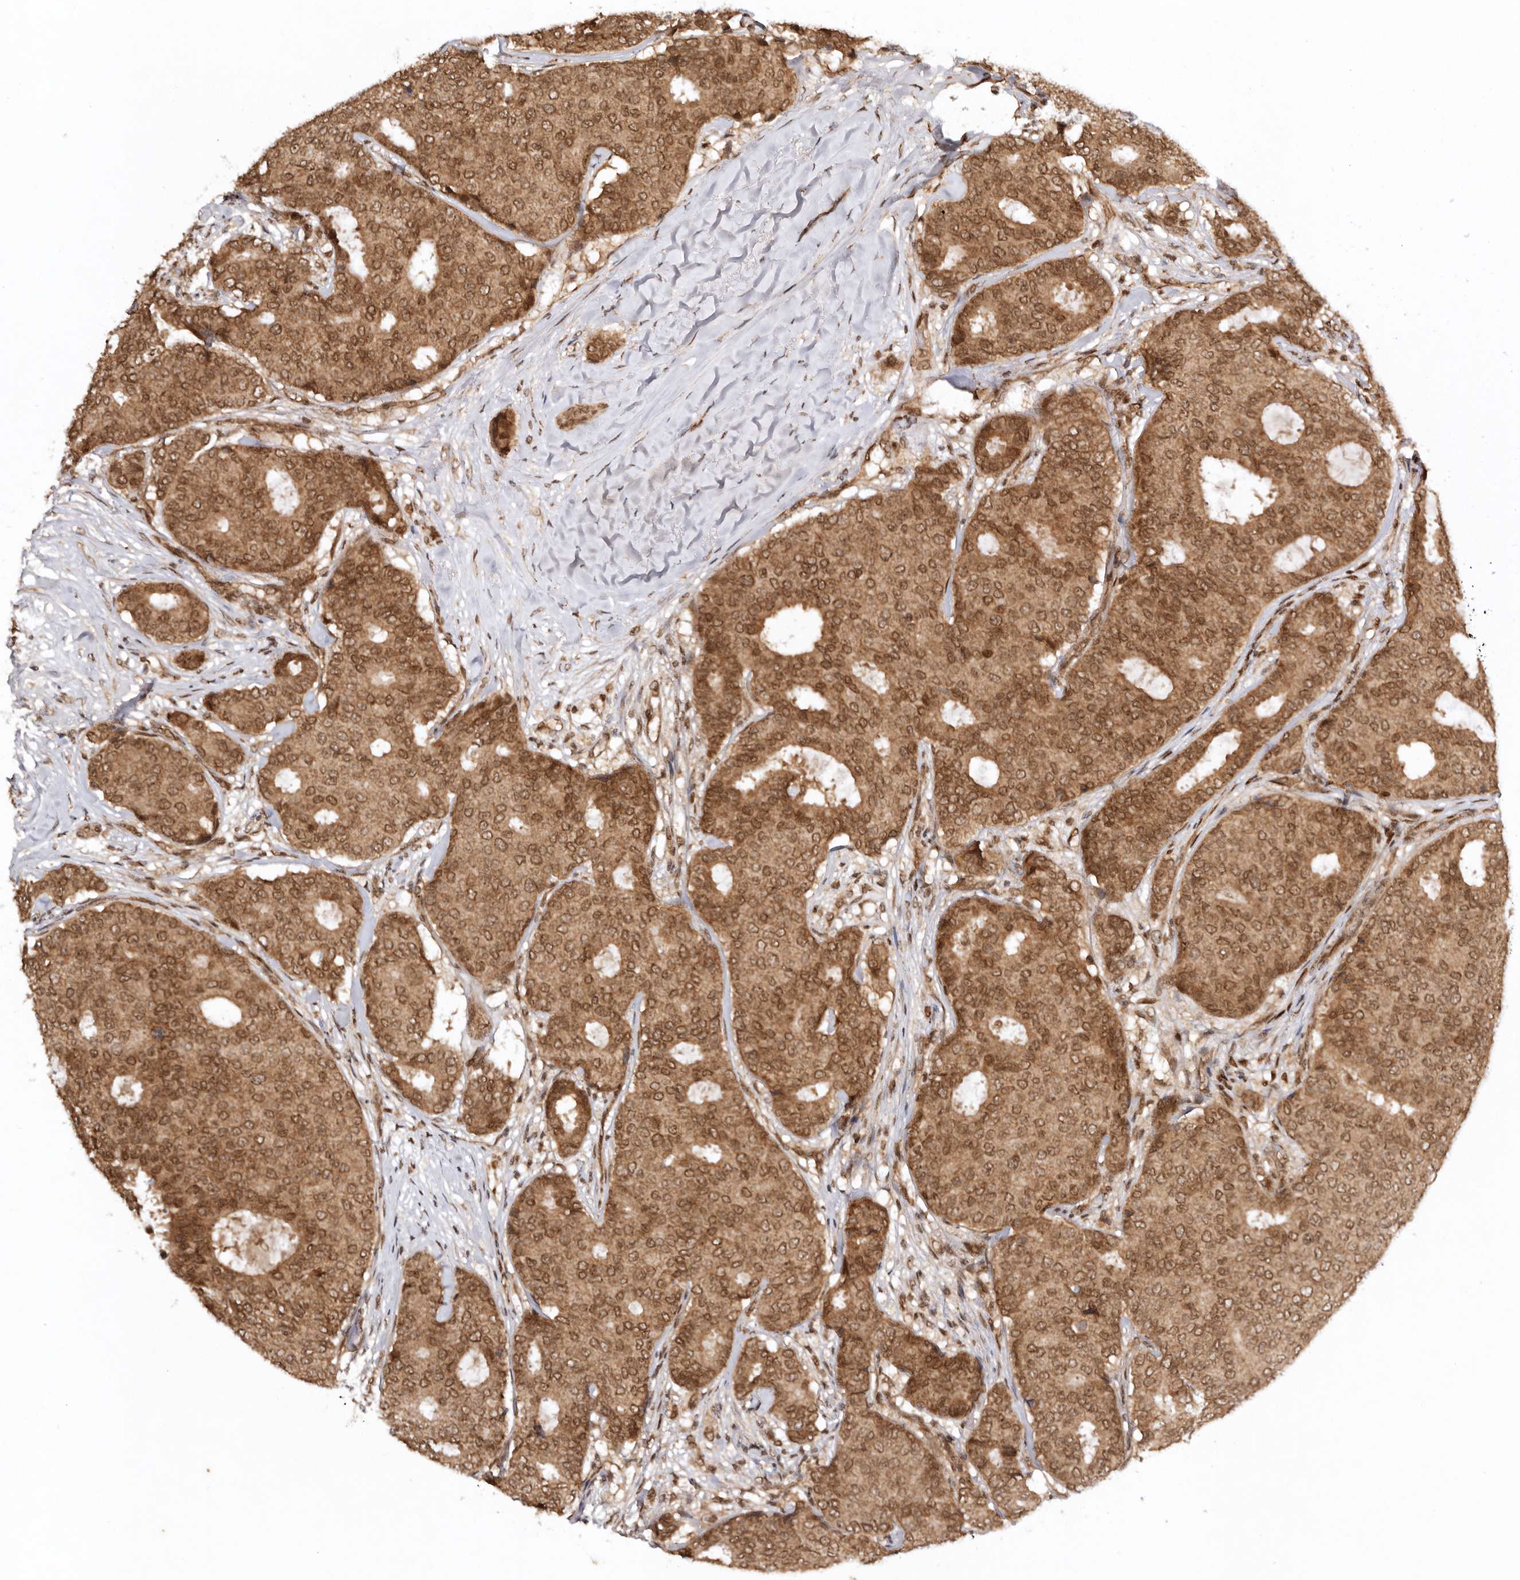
{"staining": {"intensity": "moderate", "quantity": ">75%", "location": "cytoplasmic/membranous,nuclear"}, "tissue": "breast cancer", "cell_type": "Tumor cells", "image_type": "cancer", "snomed": [{"axis": "morphology", "description": "Duct carcinoma"}, {"axis": "topography", "description": "Breast"}], "caption": "Human breast cancer (infiltrating ductal carcinoma) stained for a protein (brown) displays moderate cytoplasmic/membranous and nuclear positive positivity in approximately >75% of tumor cells.", "gene": "TARS2", "patient": {"sex": "female", "age": 75}}